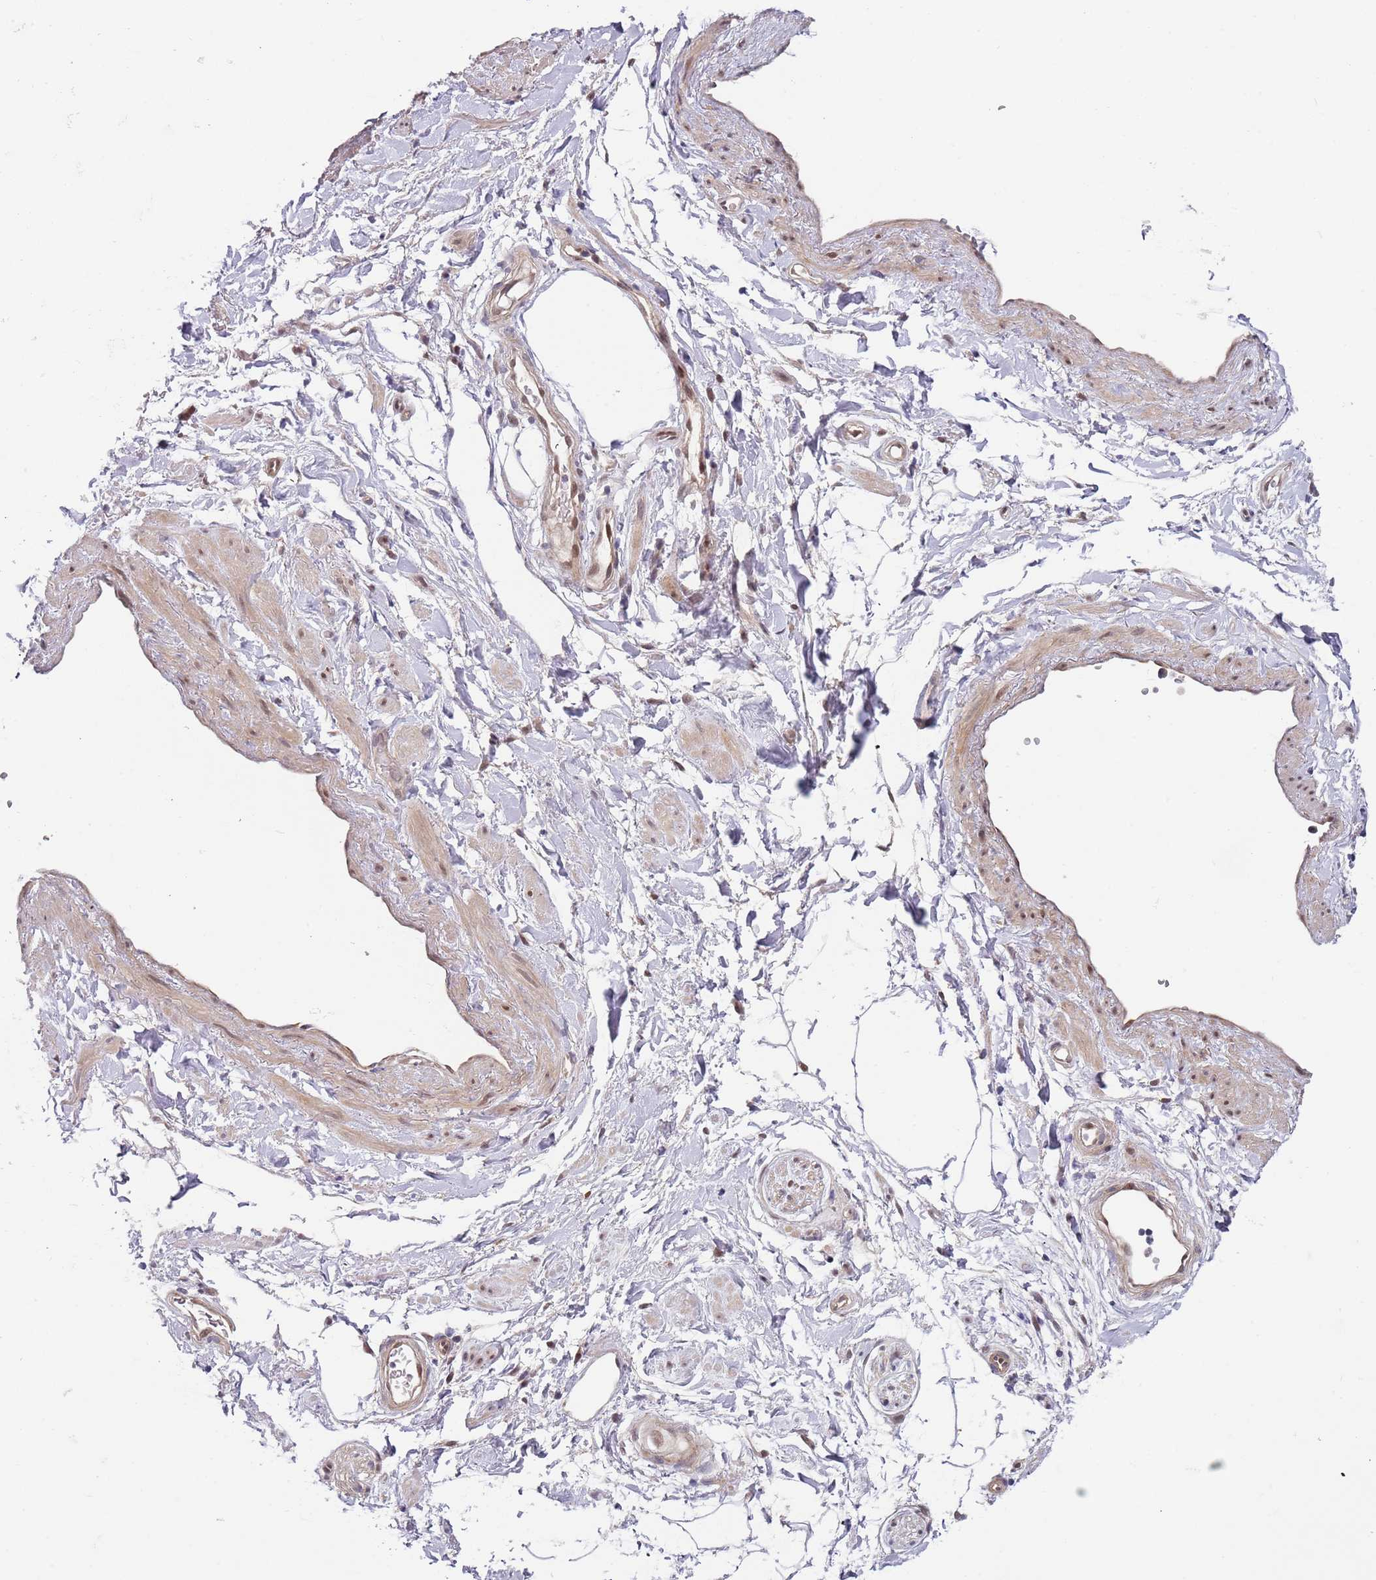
{"staining": {"intensity": "weak", "quantity": ">75%", "location": "nuclear"}, "tissue": "adipose tissue", "cell_type": "Adipocytes", "image_type": "normal", "snomed": [{"axis": "morphology", "description": "Normal tissue, NOS"}, {"axis": "topography", "description": "Soft tissue"}, {"axis": "topography", "description": "Adipose tissue"}, {"axis": "topography", "description": "Vascular tissue"}, {"axis": "topography", "description": "Peripheral nerve tissue"}], "caption": "Protein expression analysis of benign human adipose tissue reveals weak nuclear positivity in approximately >75% of adipocytes.", "gene": "RMND5B", "patient": {"sex": "male", "age": 74}}